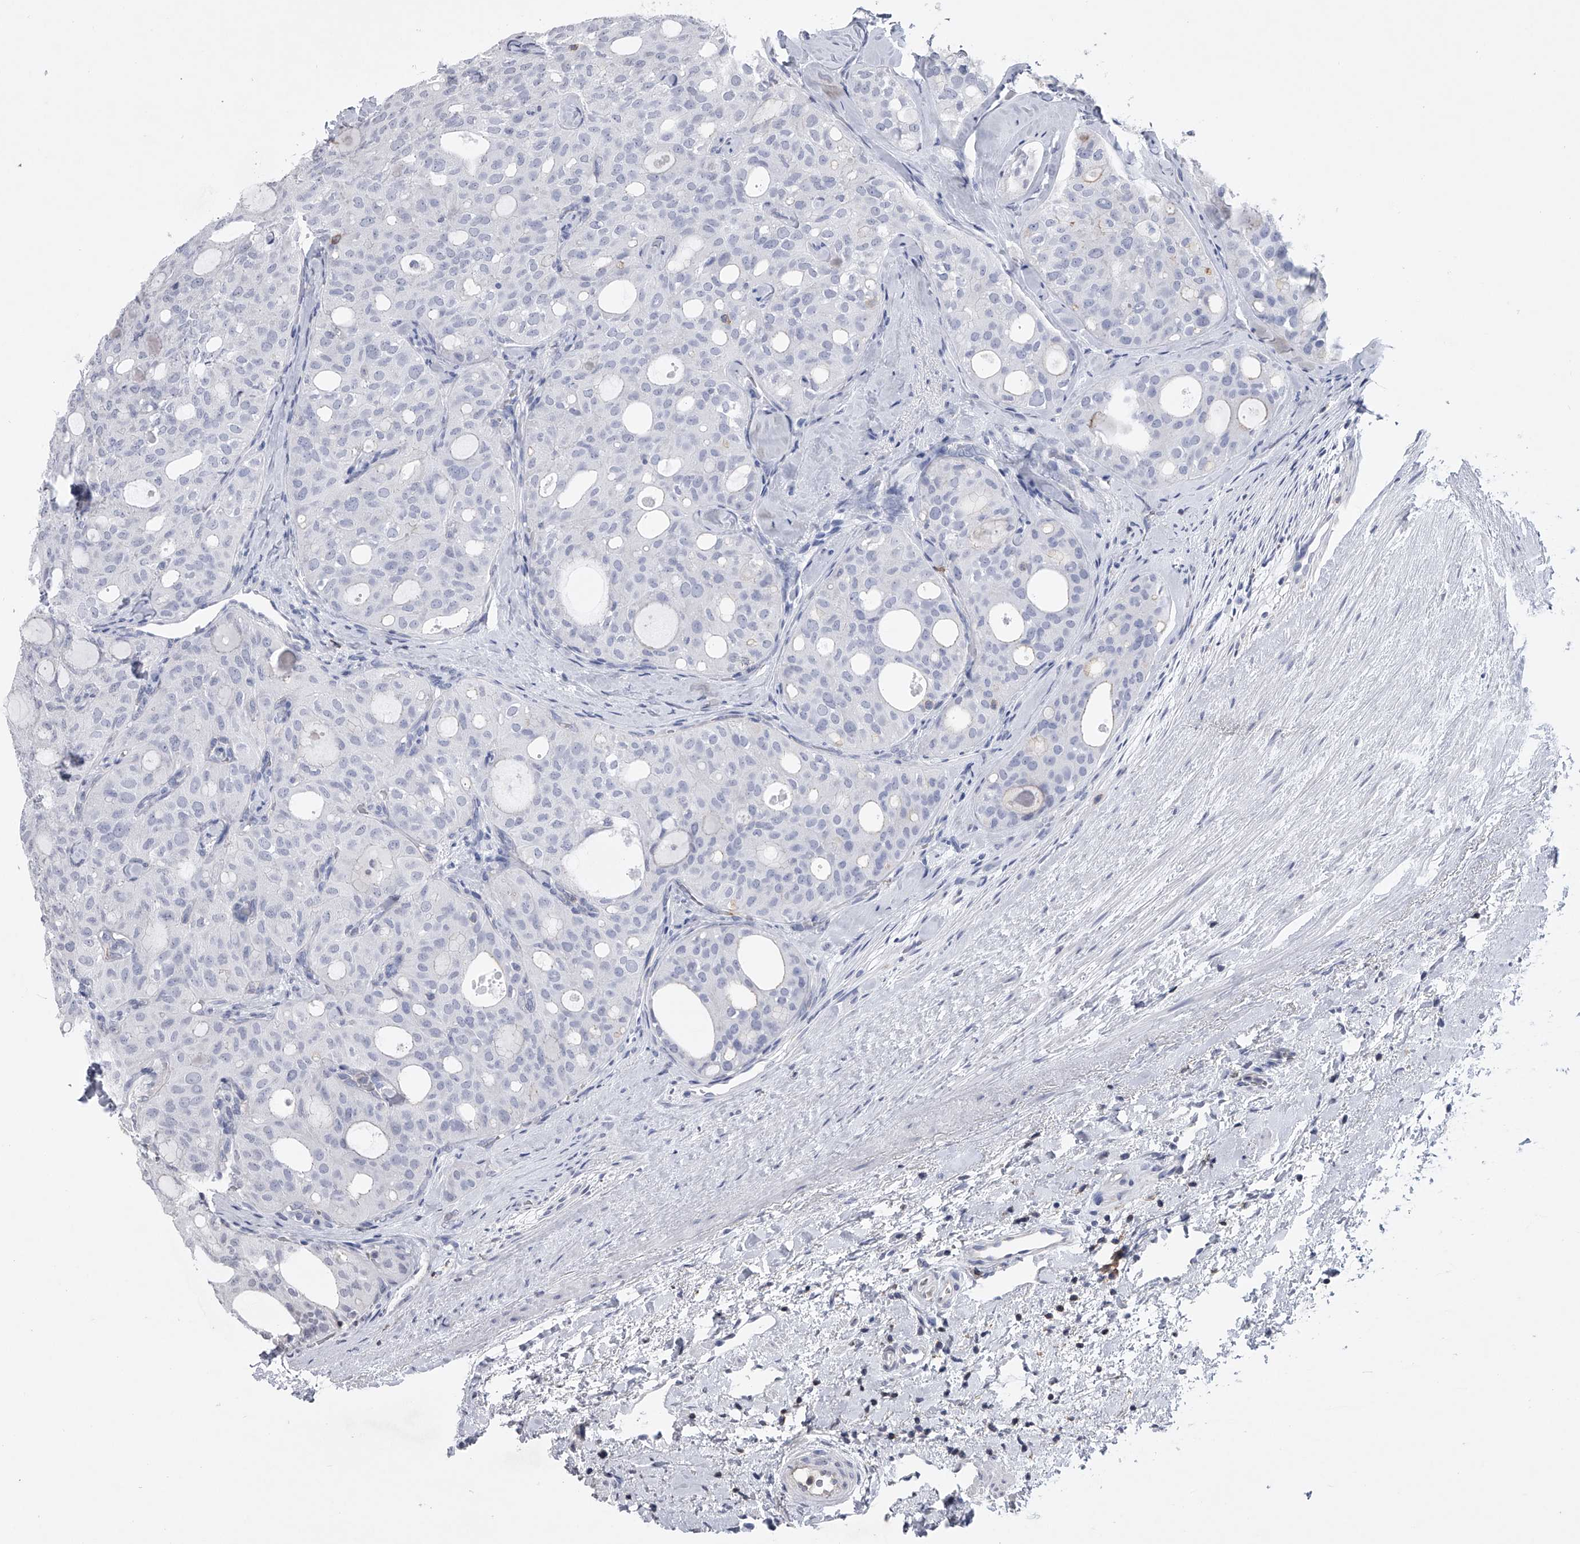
{"staining": {"intensity": "negative", "quantity": "none", "location": "none"}, "tissue": "thyroid cancer", "cell_type": "Tumor cells", "image_type": "cancer", "snomed": [{"axis": "morphology", "description": "Follicular adenoma carcinoma, NOS"}, {"axis": "topography", "description": "Thyroid gland"}], "caption": "Thyroid cancer (follicular adenoma carcinoma) was stained to show a protein in brown. There is no significant staining in tumor cells. (DAB IHC, high magnification).", "gene": "TASP1", "patient": {"sex": "male", "age": 75}}